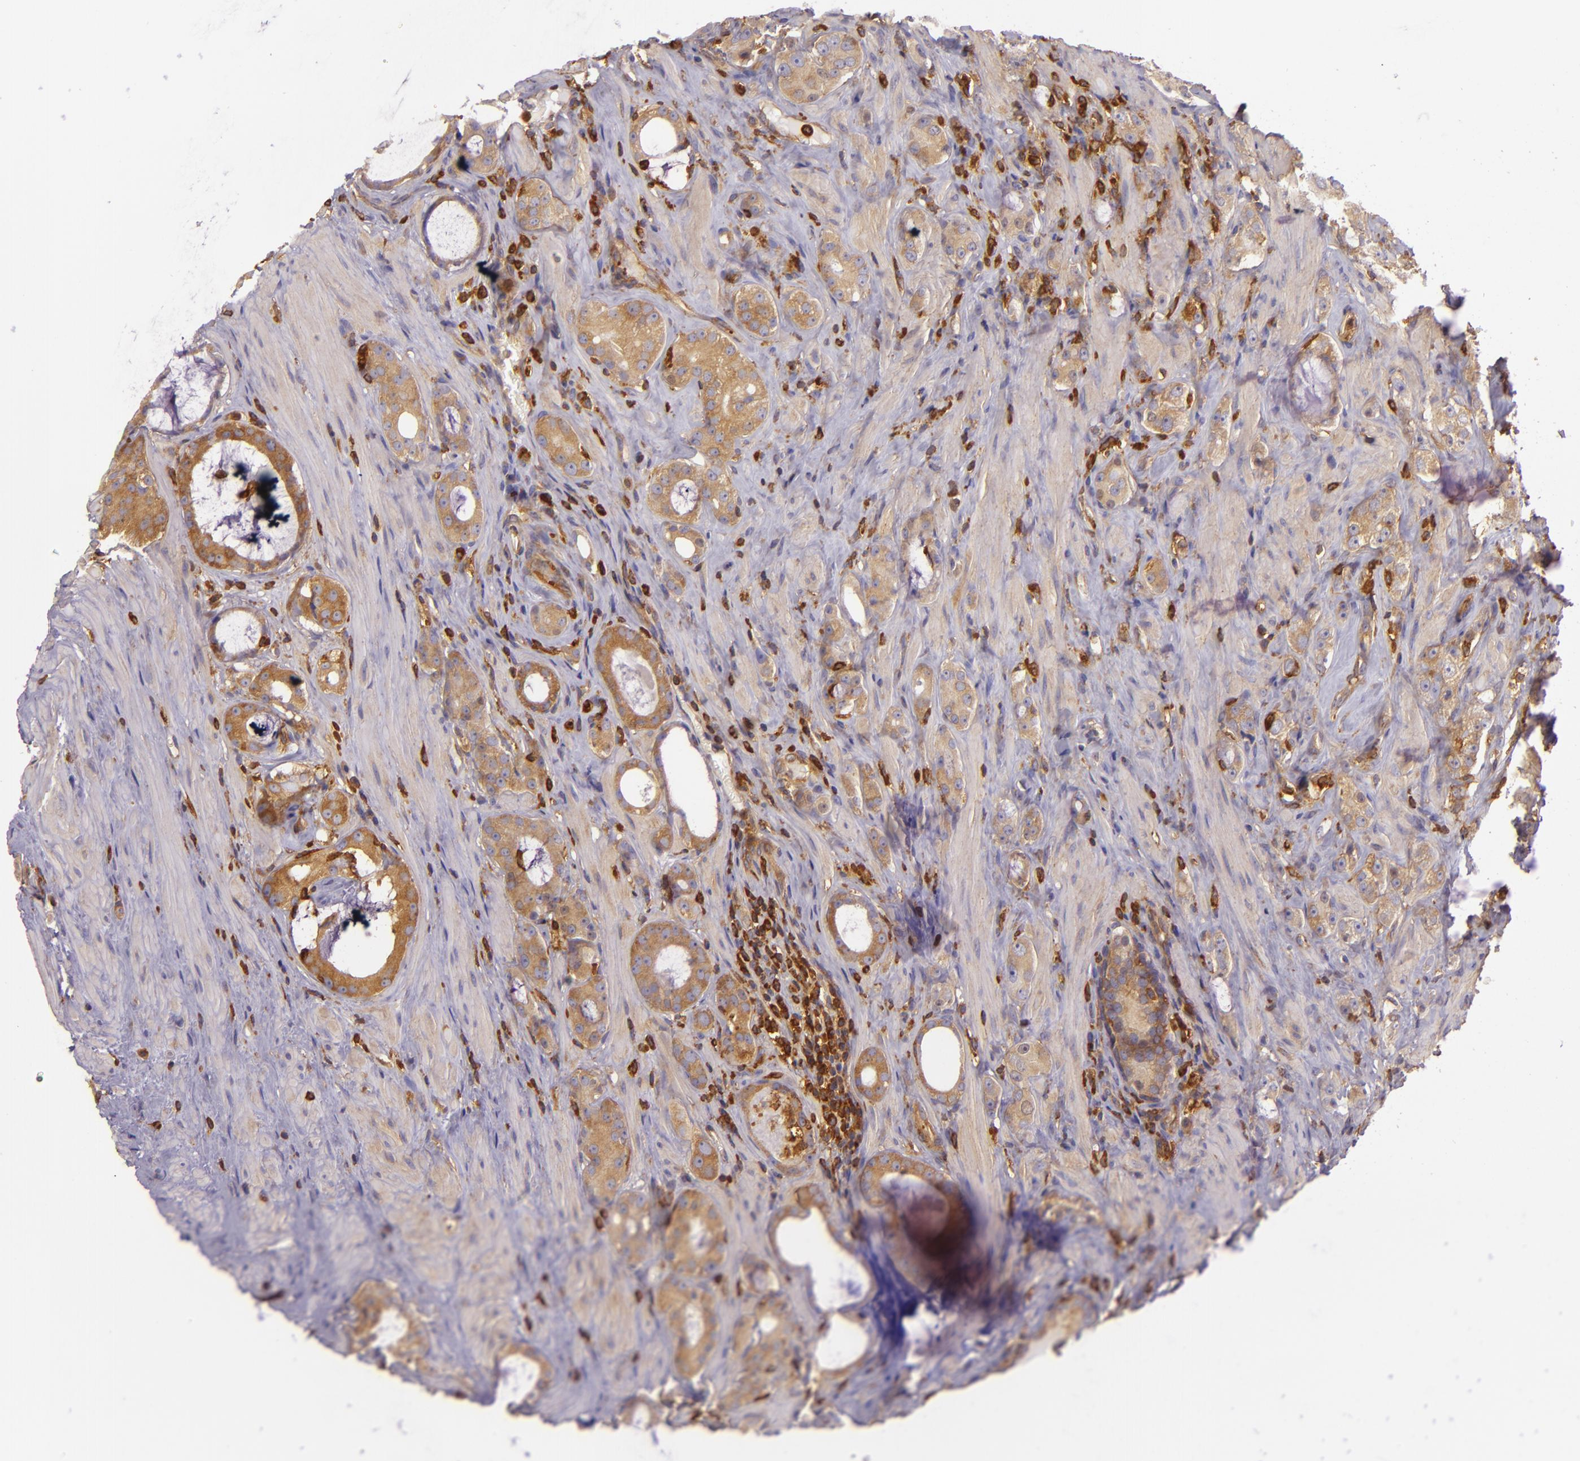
{"staining": {"intensity": "moderate", "quantity": ">75%", "location": "cytoplasmic/membranous"}, "tissue": "prostate cancer", "cell_type": "Tumor cells", "image_type": "cancer", "snomed": [{"axis": "morphology", "description": "Adenocarcinoma, Medium grade"}, {"axis": "topography", "description": "Prostate"}], "caption": "Tumor cells demonstrate moderate cytoplasmic/membranous staining in approximately >75% of cells in prostate cancer.", "gene": "TLN1", "patient": {"sex": "male", "age": 73}}